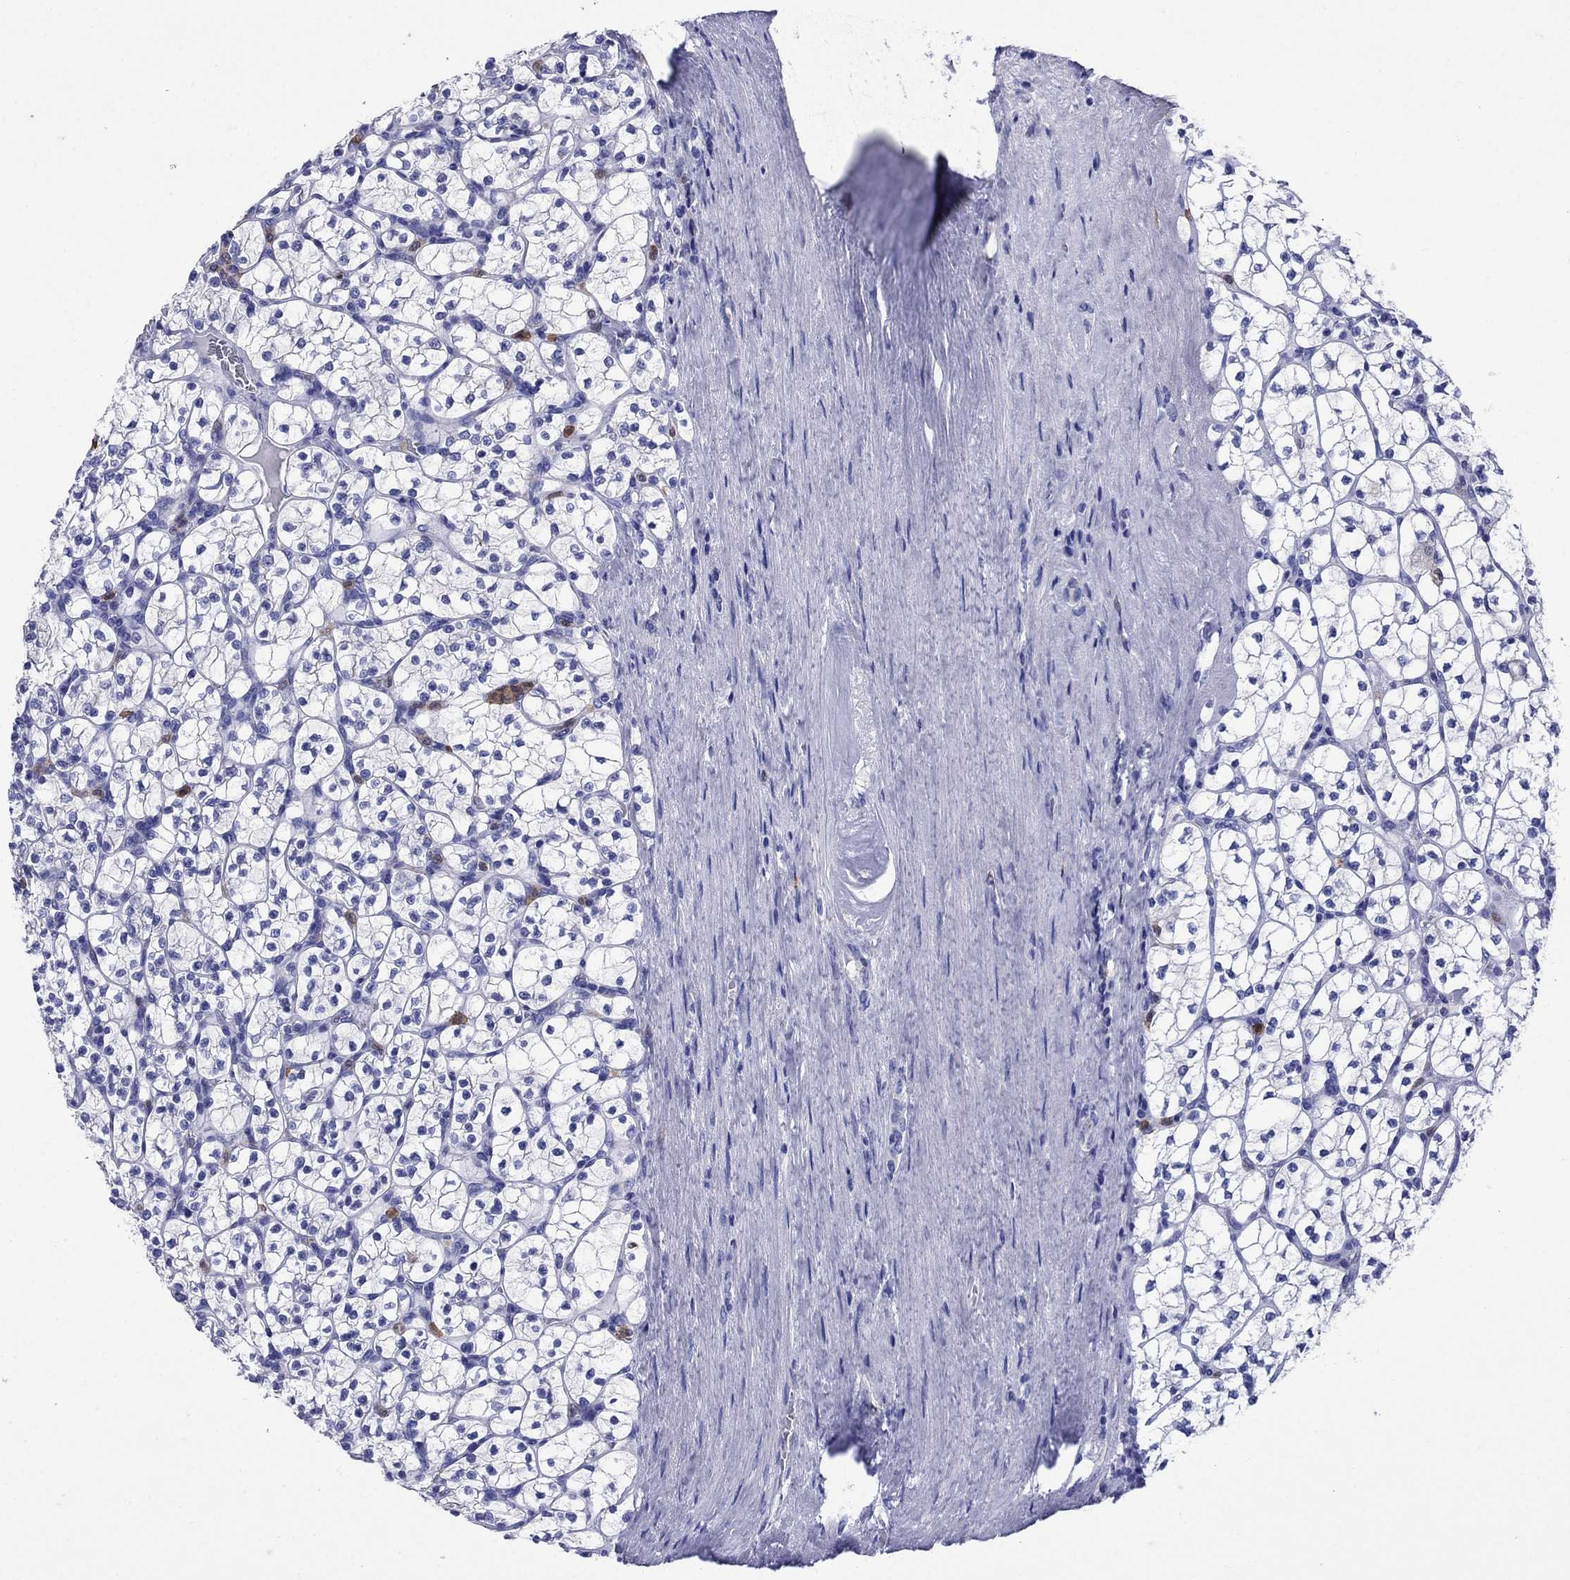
{"staining": {"intensity": "negative", "quantity": "none", "location": "none"}, "tissue": "renal cancer", "cell_type": "Tumor cells", "image_type": "cancer", "snomed": [{"axis": "morphology", "description": "Adenocarcinoma, NOS"}, {"axis": "topography", "description": "Kidney"}], "caption": "The immunohistochemistry (IHC) micrograph has no significant positivity in tumor cells of renal cancer (adenocarcinoma) tissue.", "gene": "TFR2", "patient": {"sex": "female", "age": 89}}